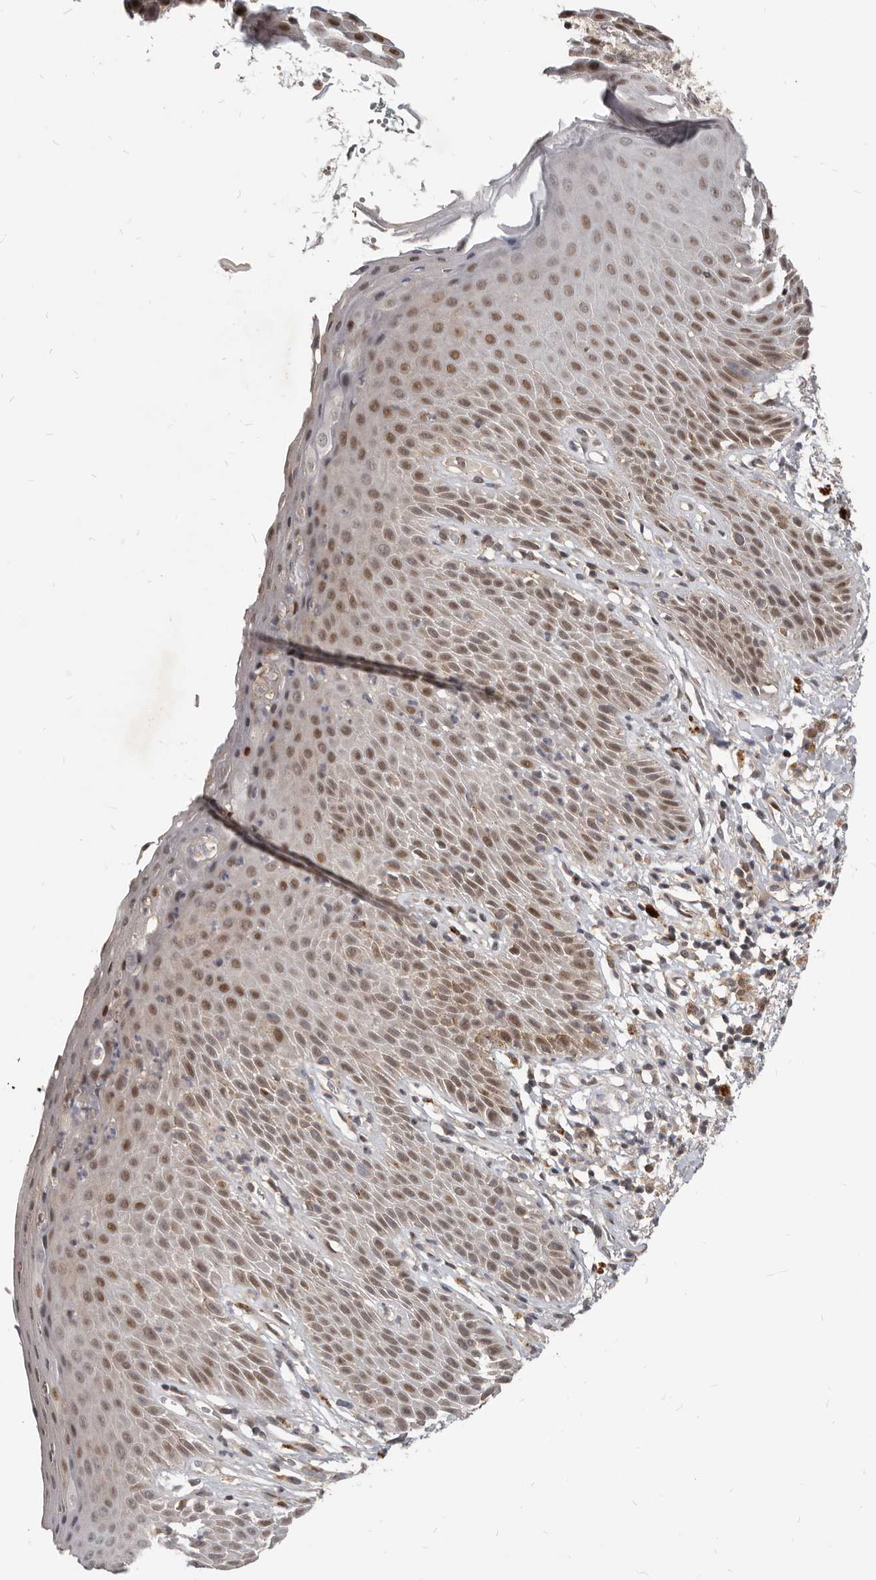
{"staining": {"intensity": "moderate", "quantity": ">75%", "location": "nuclear"}, "tissue": "skin", "cell_type": "Epidermal cells", "image_type": "normal", "snomed": [{"axis": "morphology", "description": "Normal tissue, NOS"}, {"axis": "topography", "description": "Anal"}], "caption": "The image displays immunohistochemical staining of benign skin. There is moderate nuclear expression is identified in about >75% of epidermal cells. Nuclei are stained in blue.", "gene": "ATF5", "patient": {"sex": "male", "age": 74}}